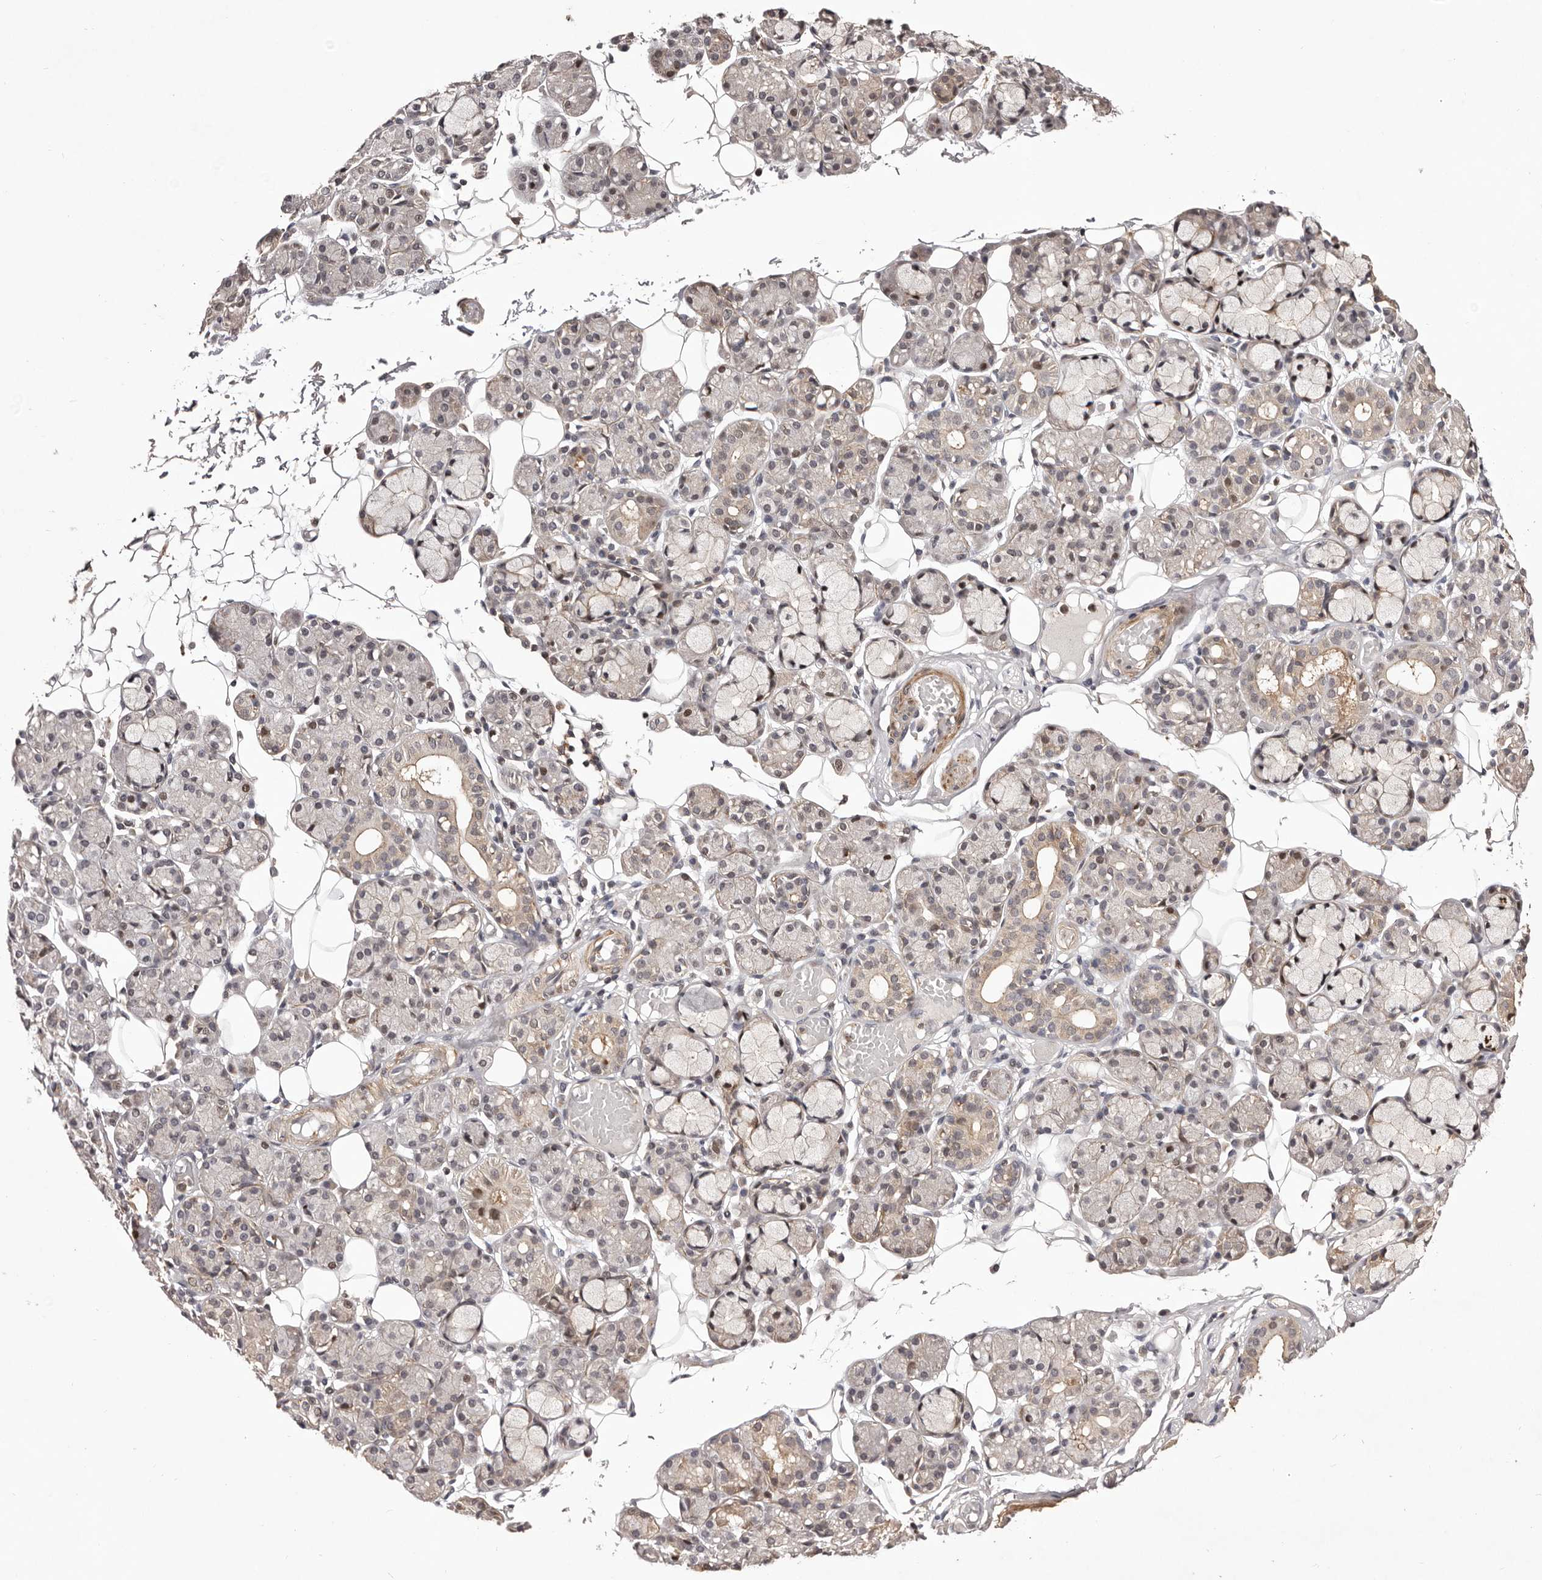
{"staining": {"intensity": "weak", "quantity": "25%-75%", "location": "cytoplasmic/membranous,nuclear"}, "tissue": "salivary gland", "cell_type": "Glandular cells", "image_type": "normal", "snomed": [{"axis": "morphology", "description": "Normal tissue, NOS"}, {"axis": "topography", "description": "Salivary gland"}], "caption": "Immunohistochemical staining of normal human salivary gland displays weak cytoplasmic/membranous,nuclear protein expression in approximately 25%-75% of glandular cells.", "gene": "FBXO5", "patient": {"sex": "male", "age": 63}}